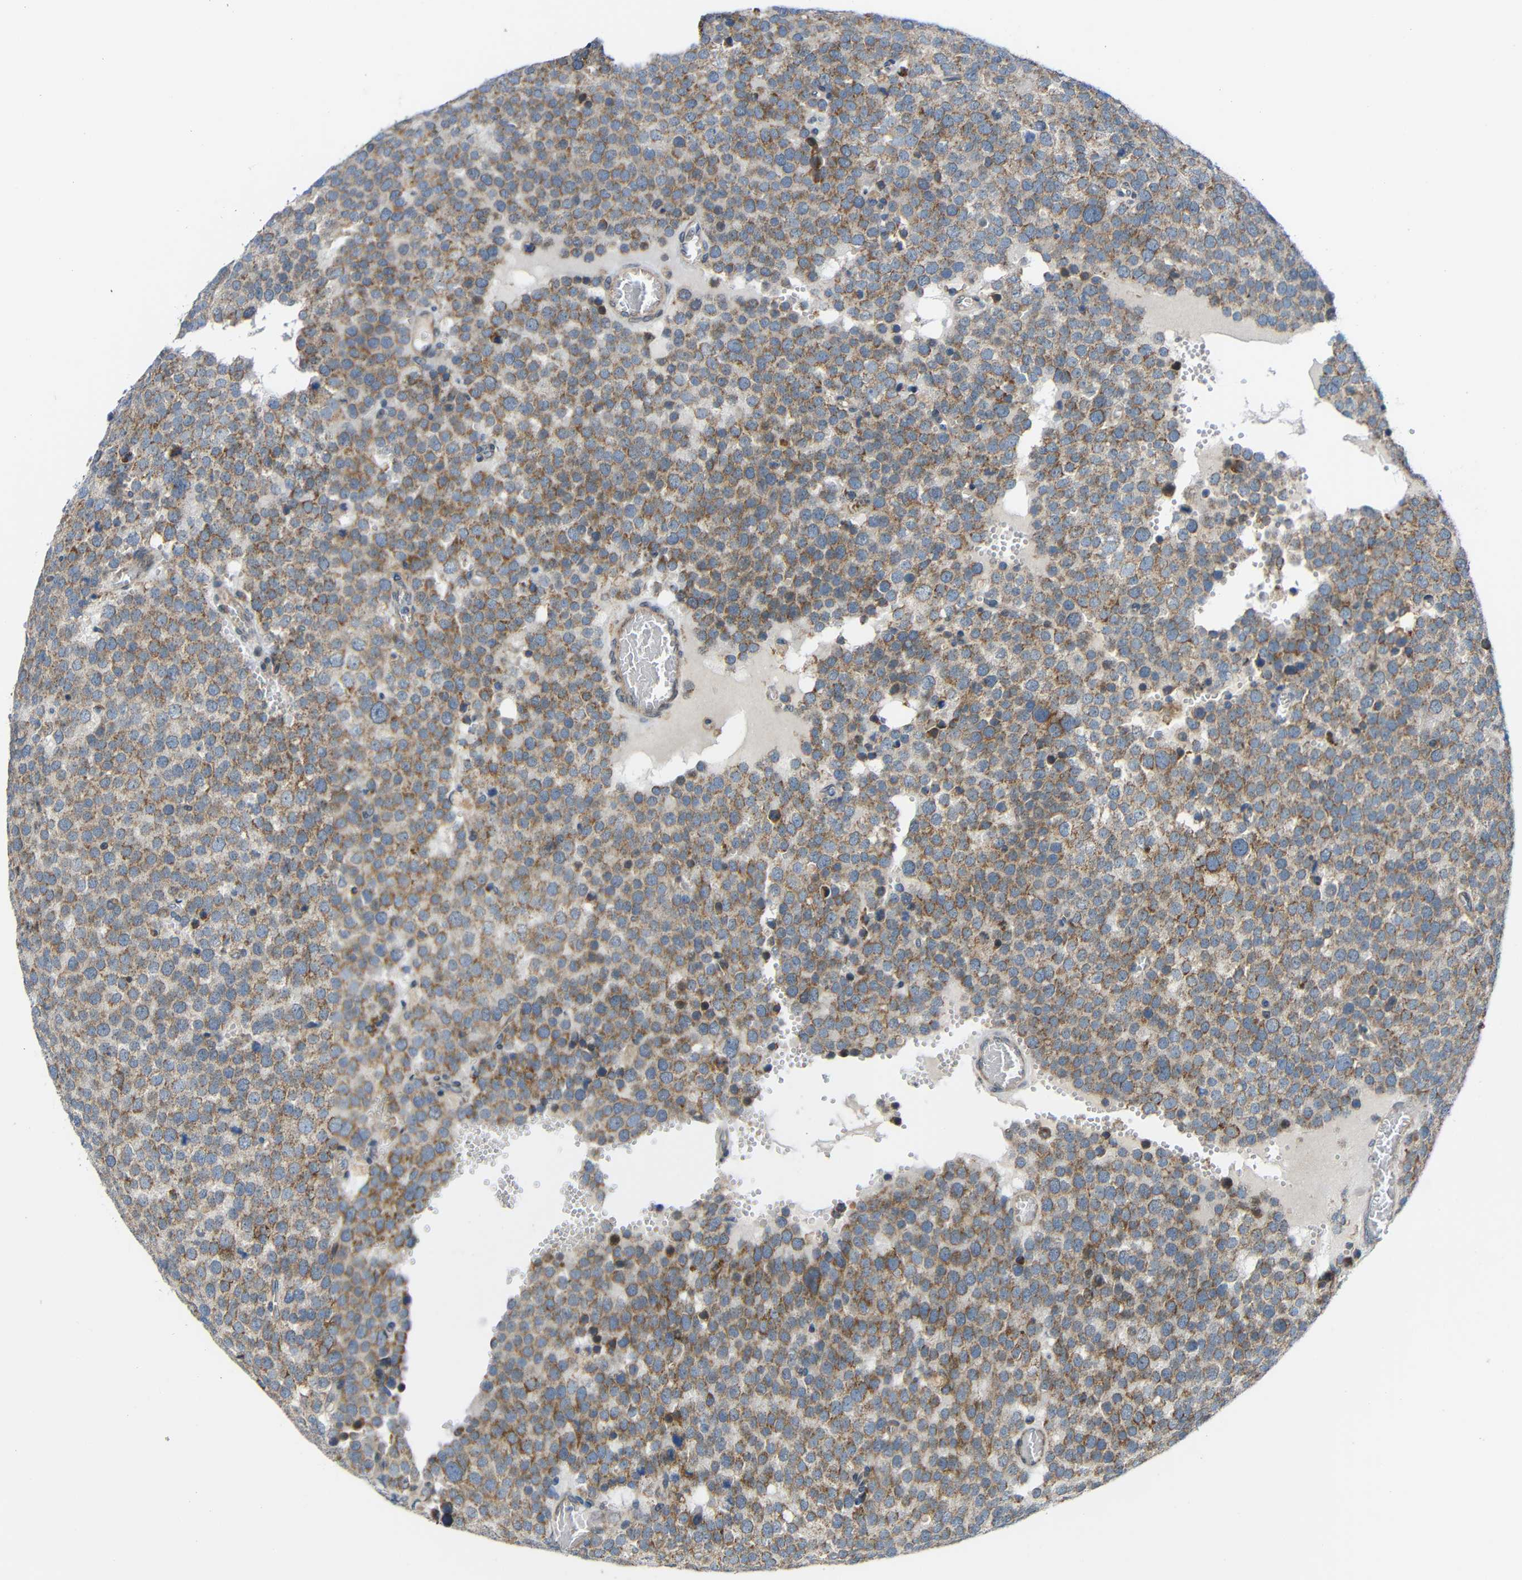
{"staining": {"intensity": "moderate", "quantity": ">75%", "location": "cytoplasmic/membranous"}, "tissue": "testis cancer", "cell_type": "Tumor cells", "image_type": "cancer", "snomed": [{"axis": "morphology", "description": "Normal tissue, NOS"}, {"axis": "morphology", "description": "Seminoma, NOS"}, {"axis": "topography", "description": "Testis"}], "caption": "Human seminoma (testis) stained with a protein marker reveals moderate staining in tumor cells.", "gene": "TMEM25", "patient": {"sex": "male", "age": 71}}